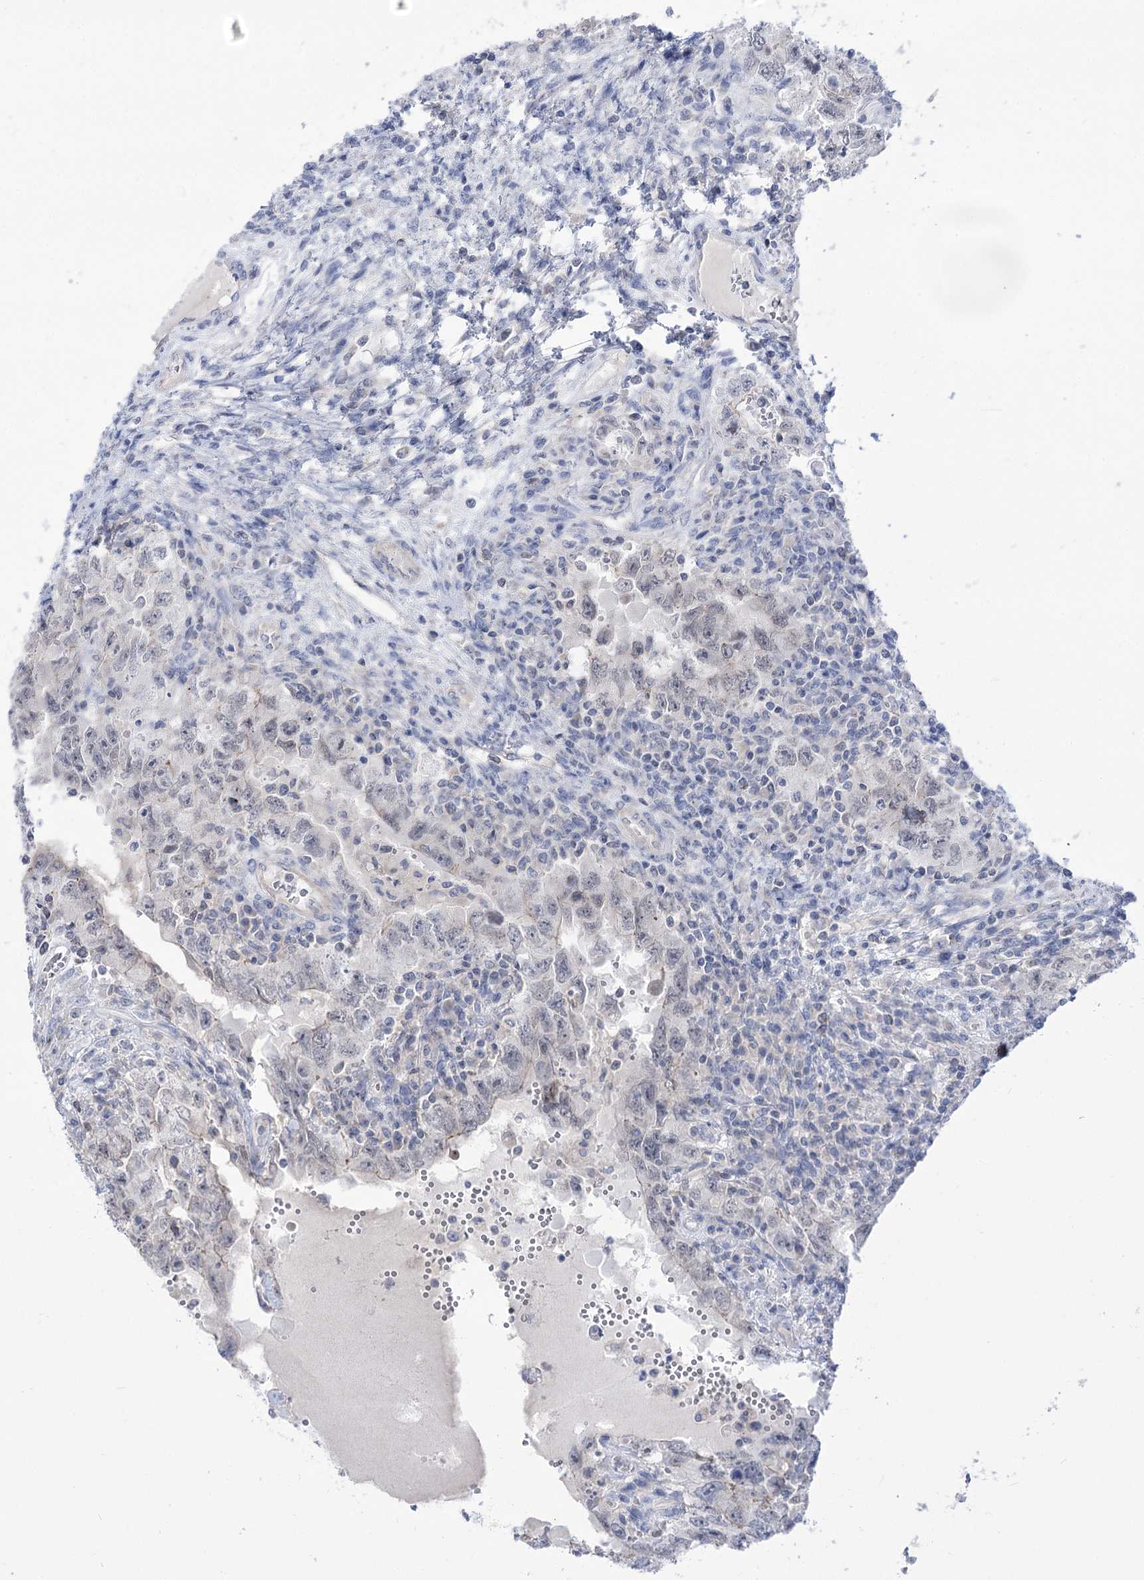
{"staining": {"intensity": "negative", "quantity": "none", "location": "none"}, "tissue": "testis cancer", "cell_type": "Tumor cells", "image_type": "cancer", "snomed": [{"axis": "morphology", "description": "Carcinoma, Embryonal, NOS"}, {"axis": "topography", "description": "Testis"}], "caption": "This is an immunohistochemistry photomicrograph of human testis embryonal carcinoma. There is no positivity in tumor cells.", "gene": "HELT", "patient": {"sex": "male", "age": 26}}